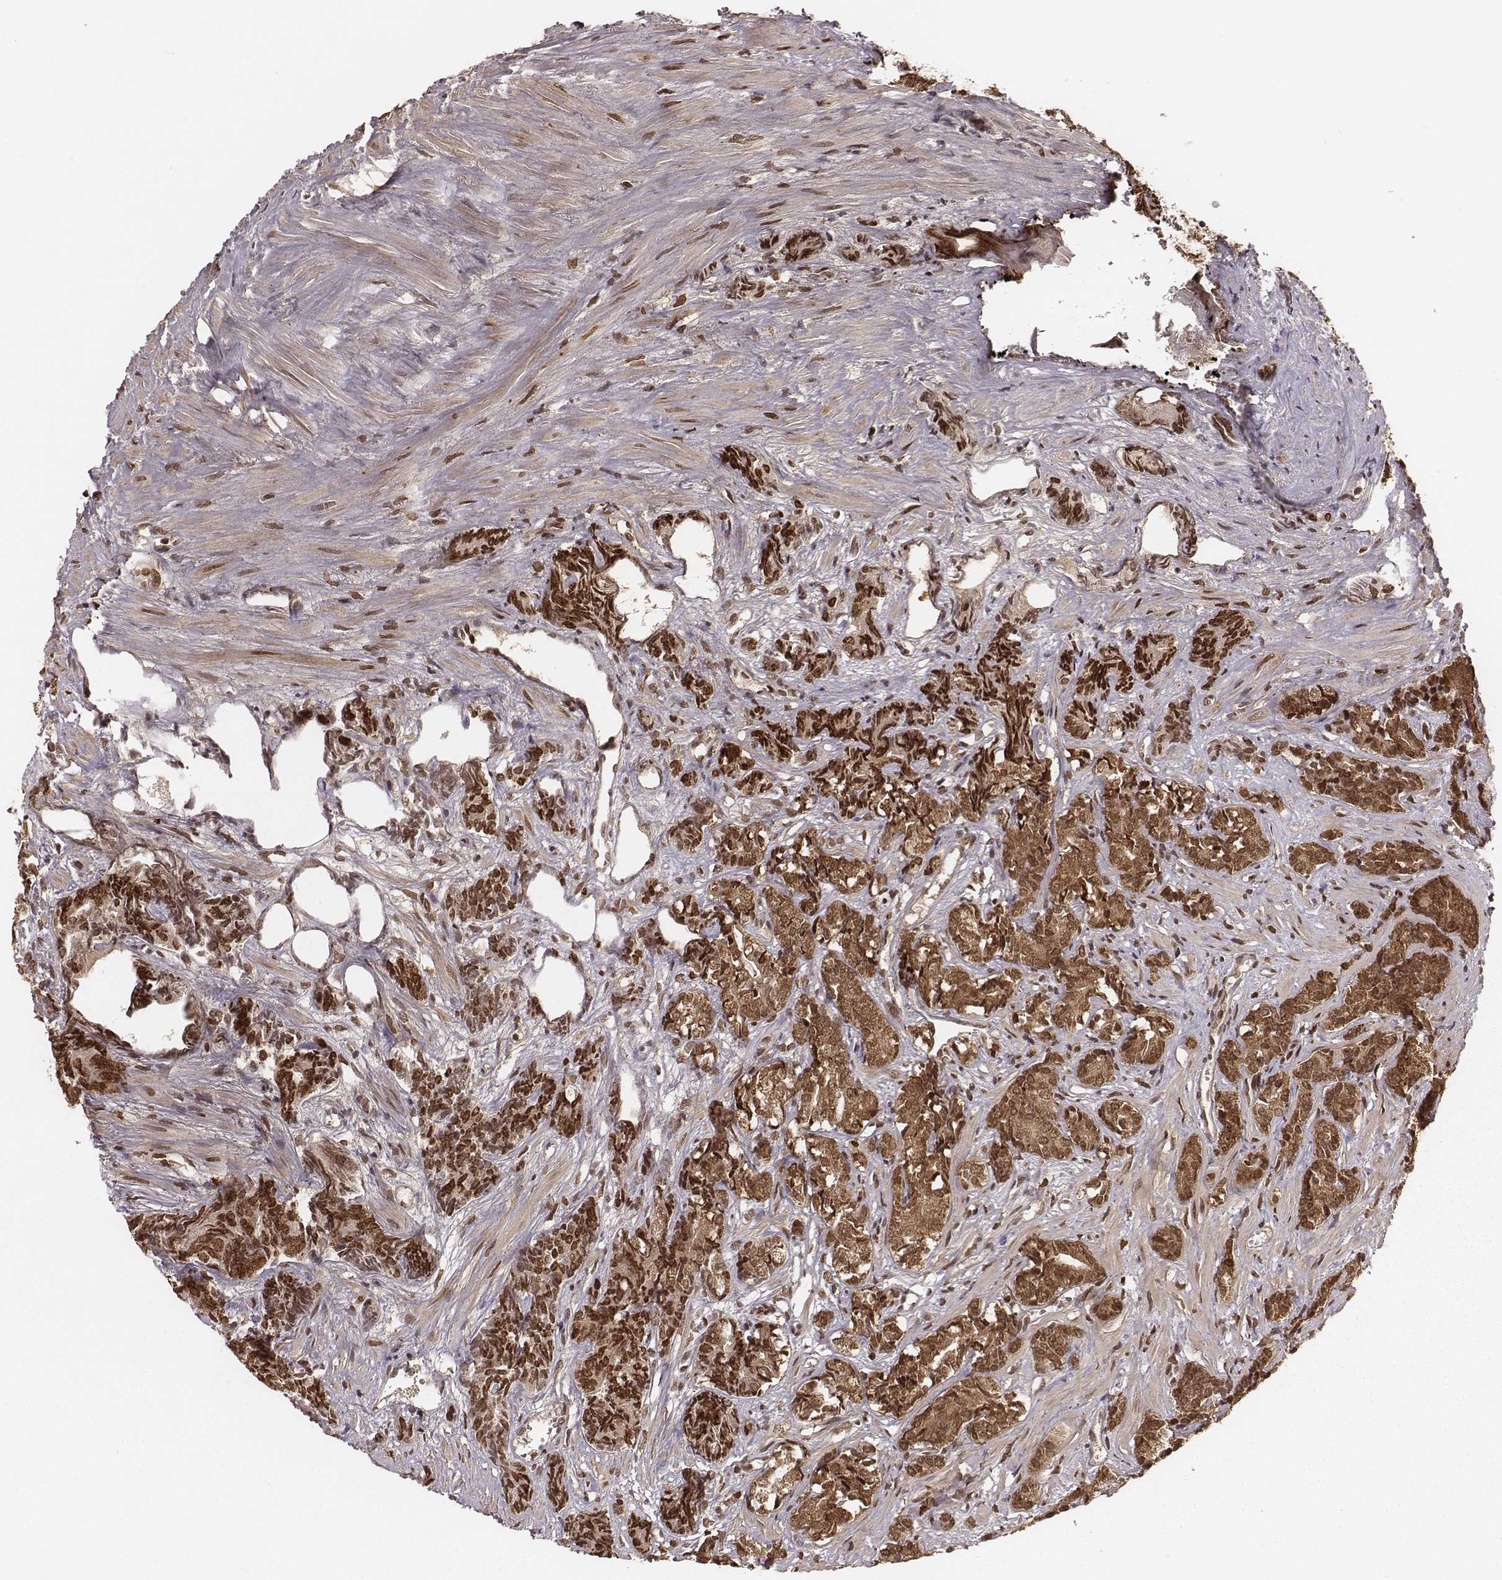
{"staining": {"intensity": "moderate", "quantity": ">75%", "location": "cytoplasmic/membranous,nuclear"}, "tissue": "prostate cancer", "cell_type": "Tumor cells", "image_type": "cancer", "snomed": [{"axis": "morphology", "description": "Adenocarcinoma, High grade"}, {"axis": "topography", "description": "Prostate"}], "caption": "Protein expression analysis of prostate cancer demonstrates moderate cytoplasmic/membranous and nuclear positivity in about >75% of tumor cells.", "gene": "NFX1", "patient": {"sex": "male", "age": 84}}